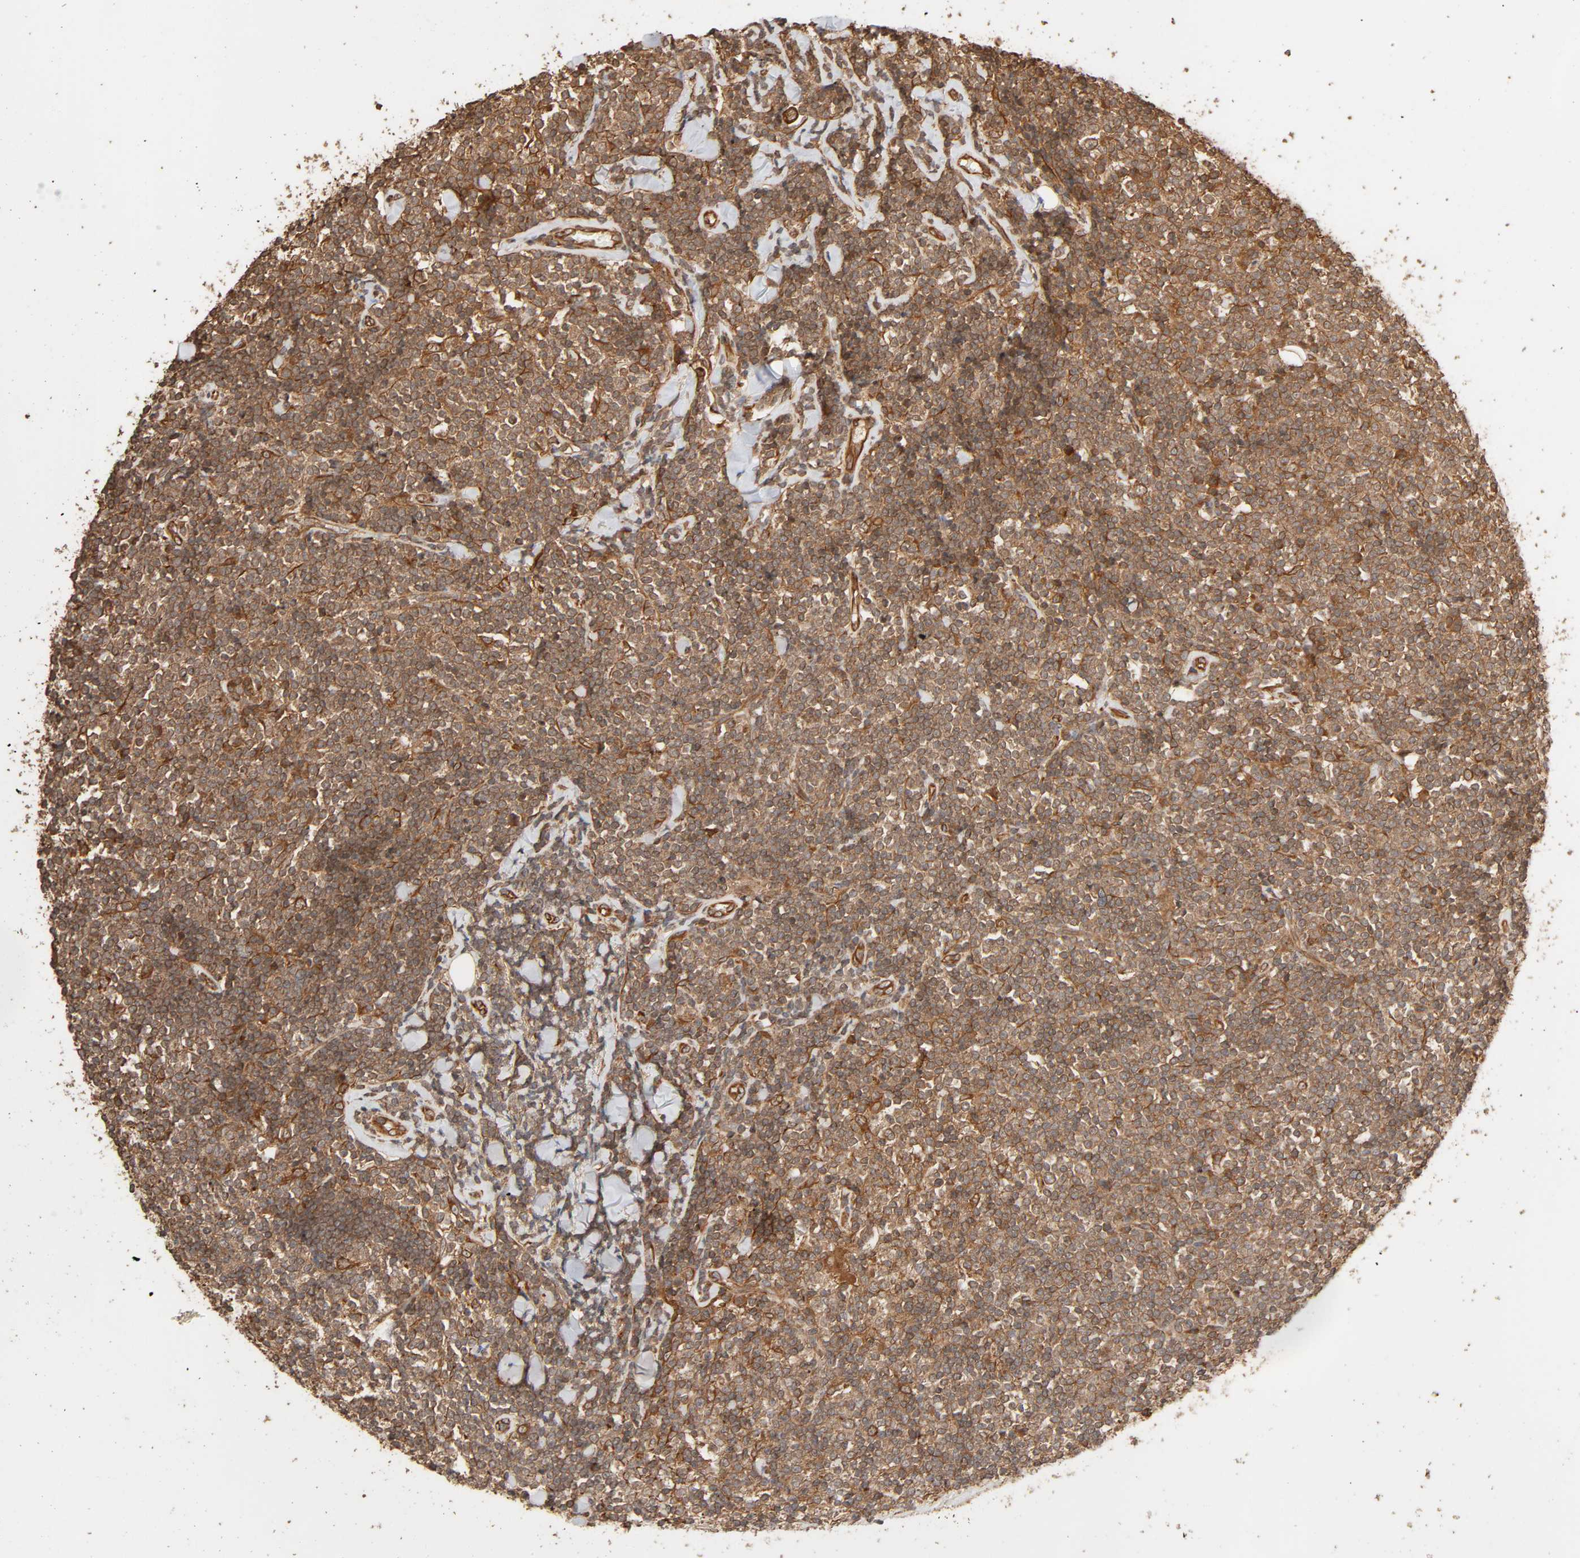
{"staining": {"intensity": "moderate", "quantity": "25%-75%", "location": "cytoplasmic/membranous"}, "tissue": "lymphoma", "cell_type": "Tumor cells", "image_type": "cancer", "snomed": [{"axis": "morphology", "description": "Malignant lymphoma, non-Hodgkin's type, Low grade"}, {"axis": "topography", "description": "Soft tissue"}], "caption": "Human low-grade malignant lymphoma, non-Hodgkin's type stained for a protein (brown) shows moderate cytoplasmic/membranous positive staining in about 25%-75% of tumor cells.", "gene": "RPS6KA6", "patient": {"sex": "male", "age": 92}}